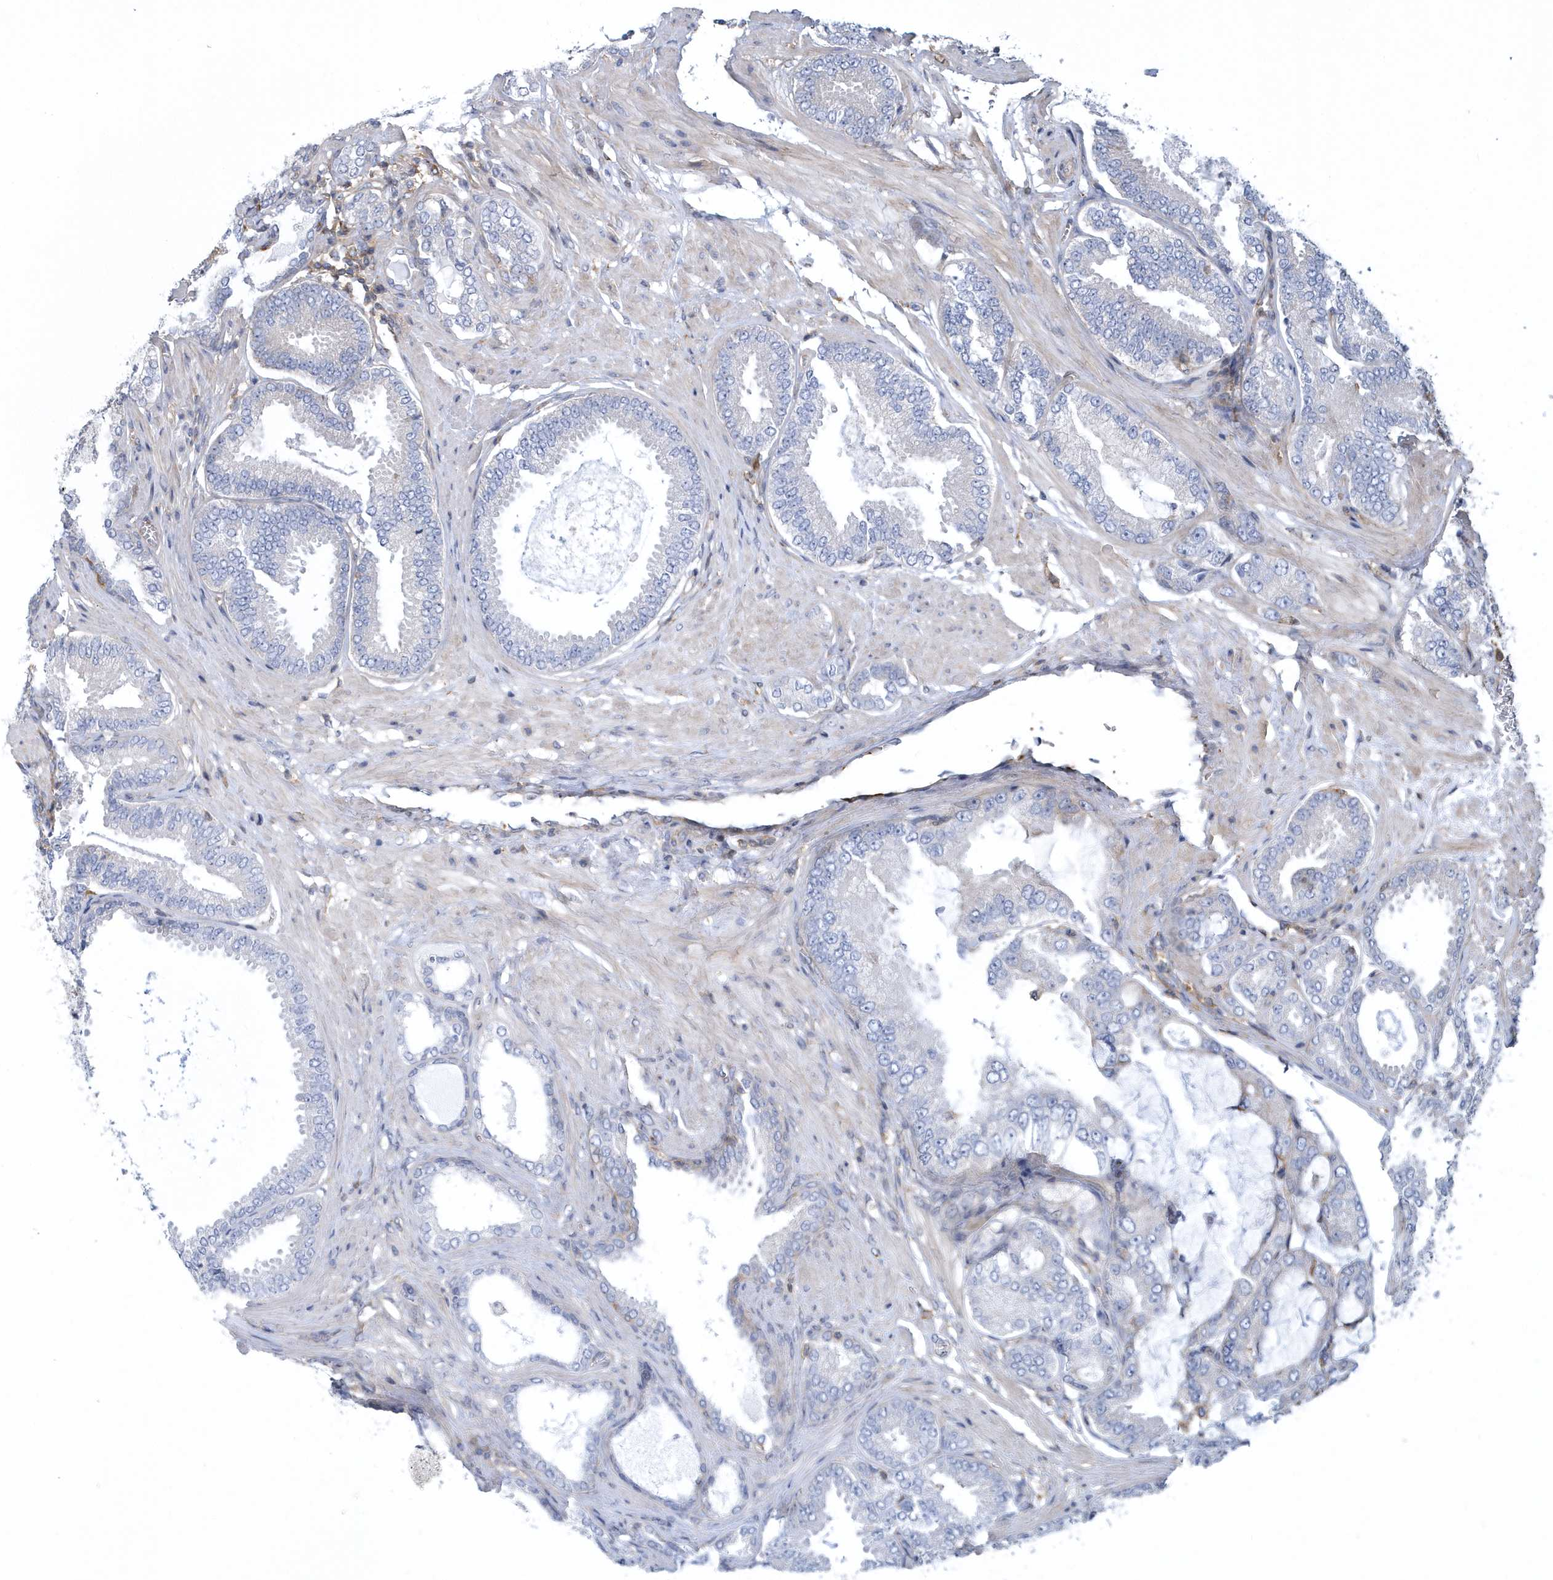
{"staining": {"intensity": "negative", "quantity": "none", "location": "none"}, "tissue": "prostate cancer", "cell_type": "Tumor cells", "image_type": "cancer", "snomed": [{"axis": "morphology", "description": "Adenocarcinoma, Low grade"}, {"axis": "topography", "description": "Prostate"}], "caption": "Adenocarcinoma (low-grade) (prostate) stained for a protein using immunohistochemistry (IHC) demonstrates no expression tumor cells.", "gene": "ARAP2", "patient": {"sex": "male", "age": 71}}